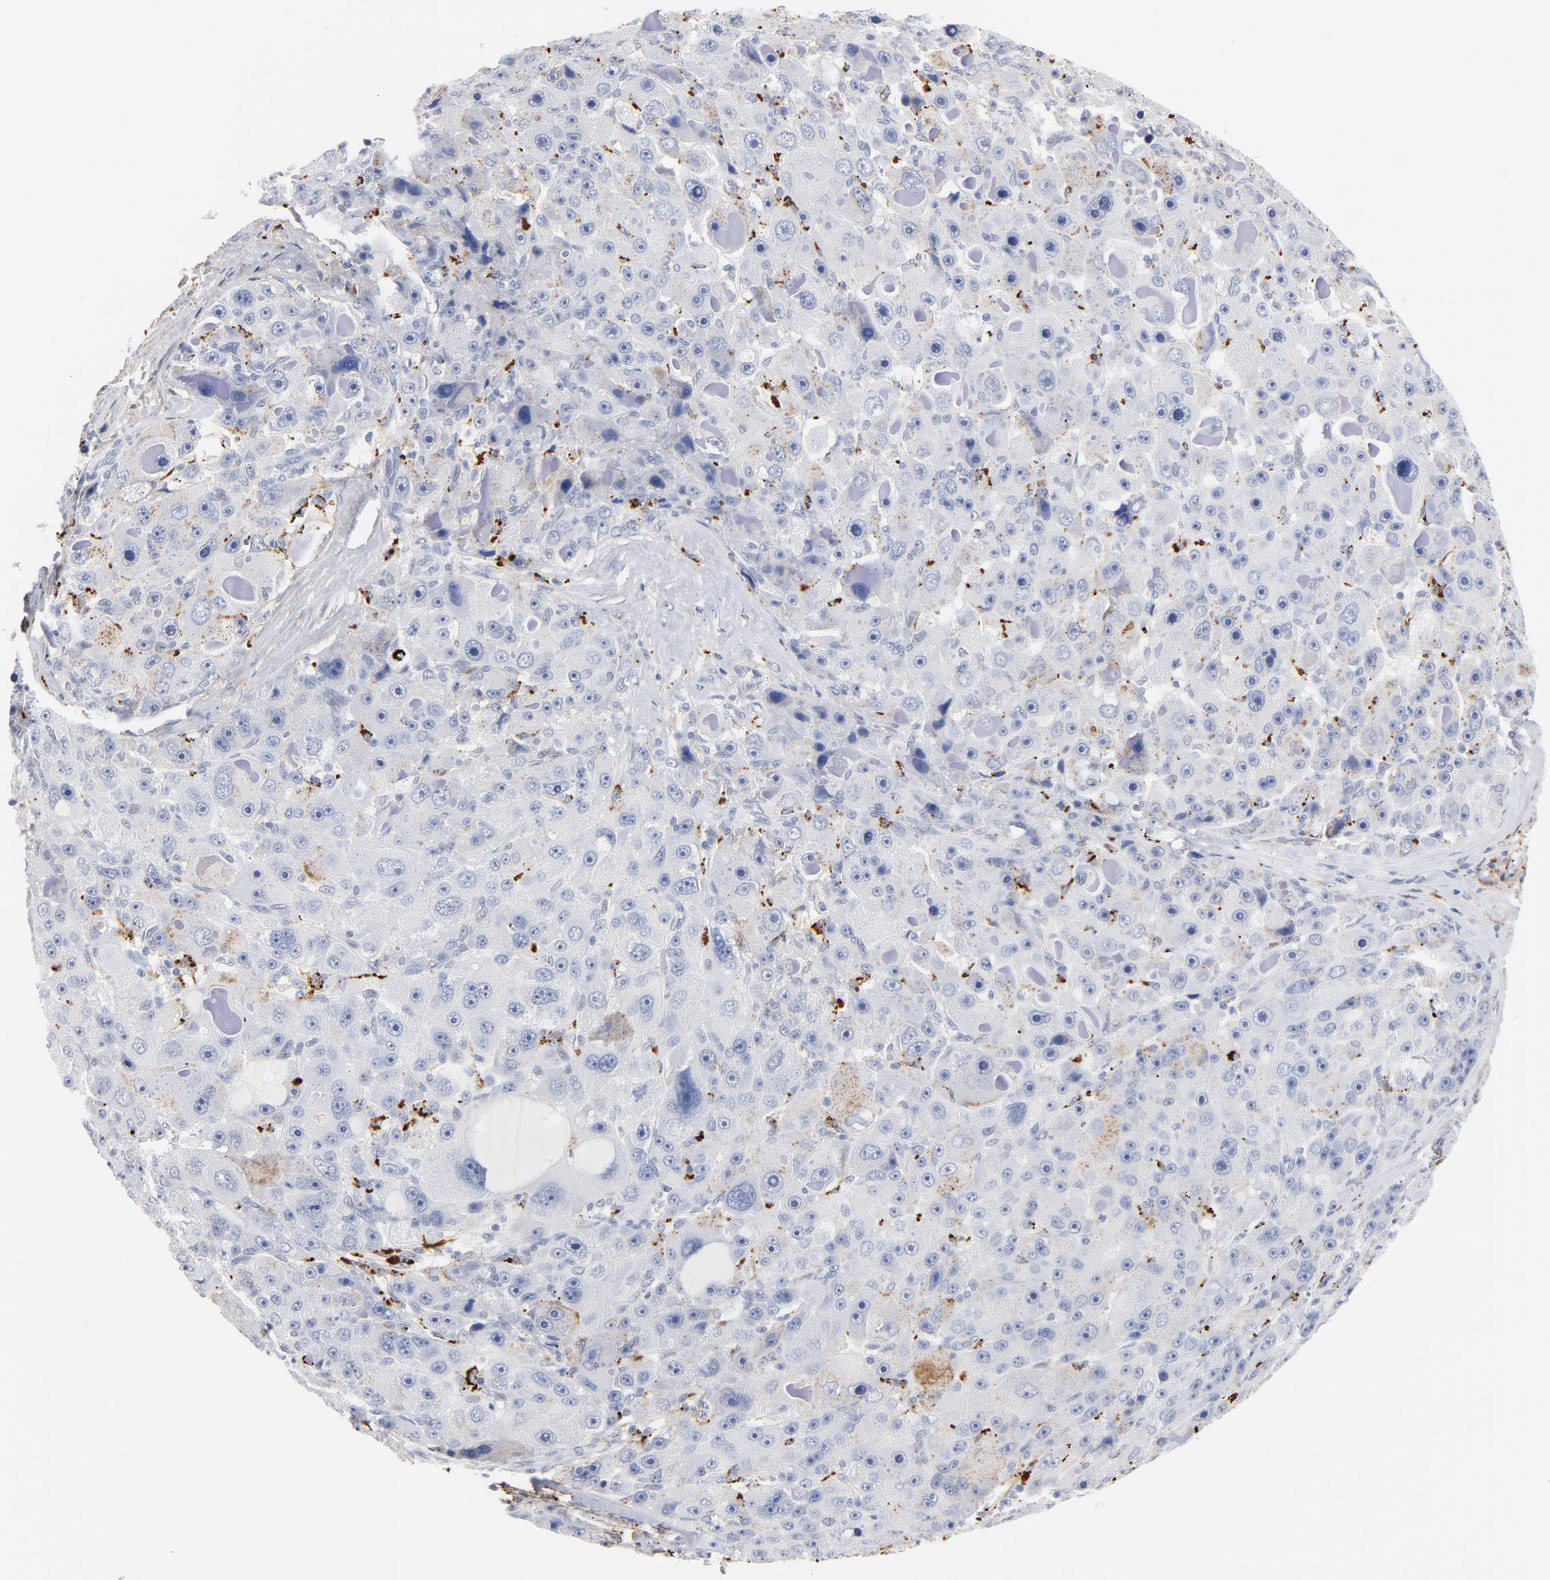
{"staining": {"intensity": "moderate", "quantity": "<25%", "location": "cytoplasmic/membranous"}, "tissue": "liver cancer", "cell_type": "Tumor cells", "image_type": "cancer", "snomed": [{"axis": "morphology", "description": "Carcinoma, Hepatocellular, NOS"}, {"axis": "topography", "description": "Liver"}], "caption": "A low amount of moderate cytoplasmic/membranous staining is seen in about <25% of tumor cells in hepatocellular carcinoma (liver) tissue. (IHC, brightfield microscopy, high magnification).", "gene": "LTBP2", "patient": {"sex": "male", "age": 76}}